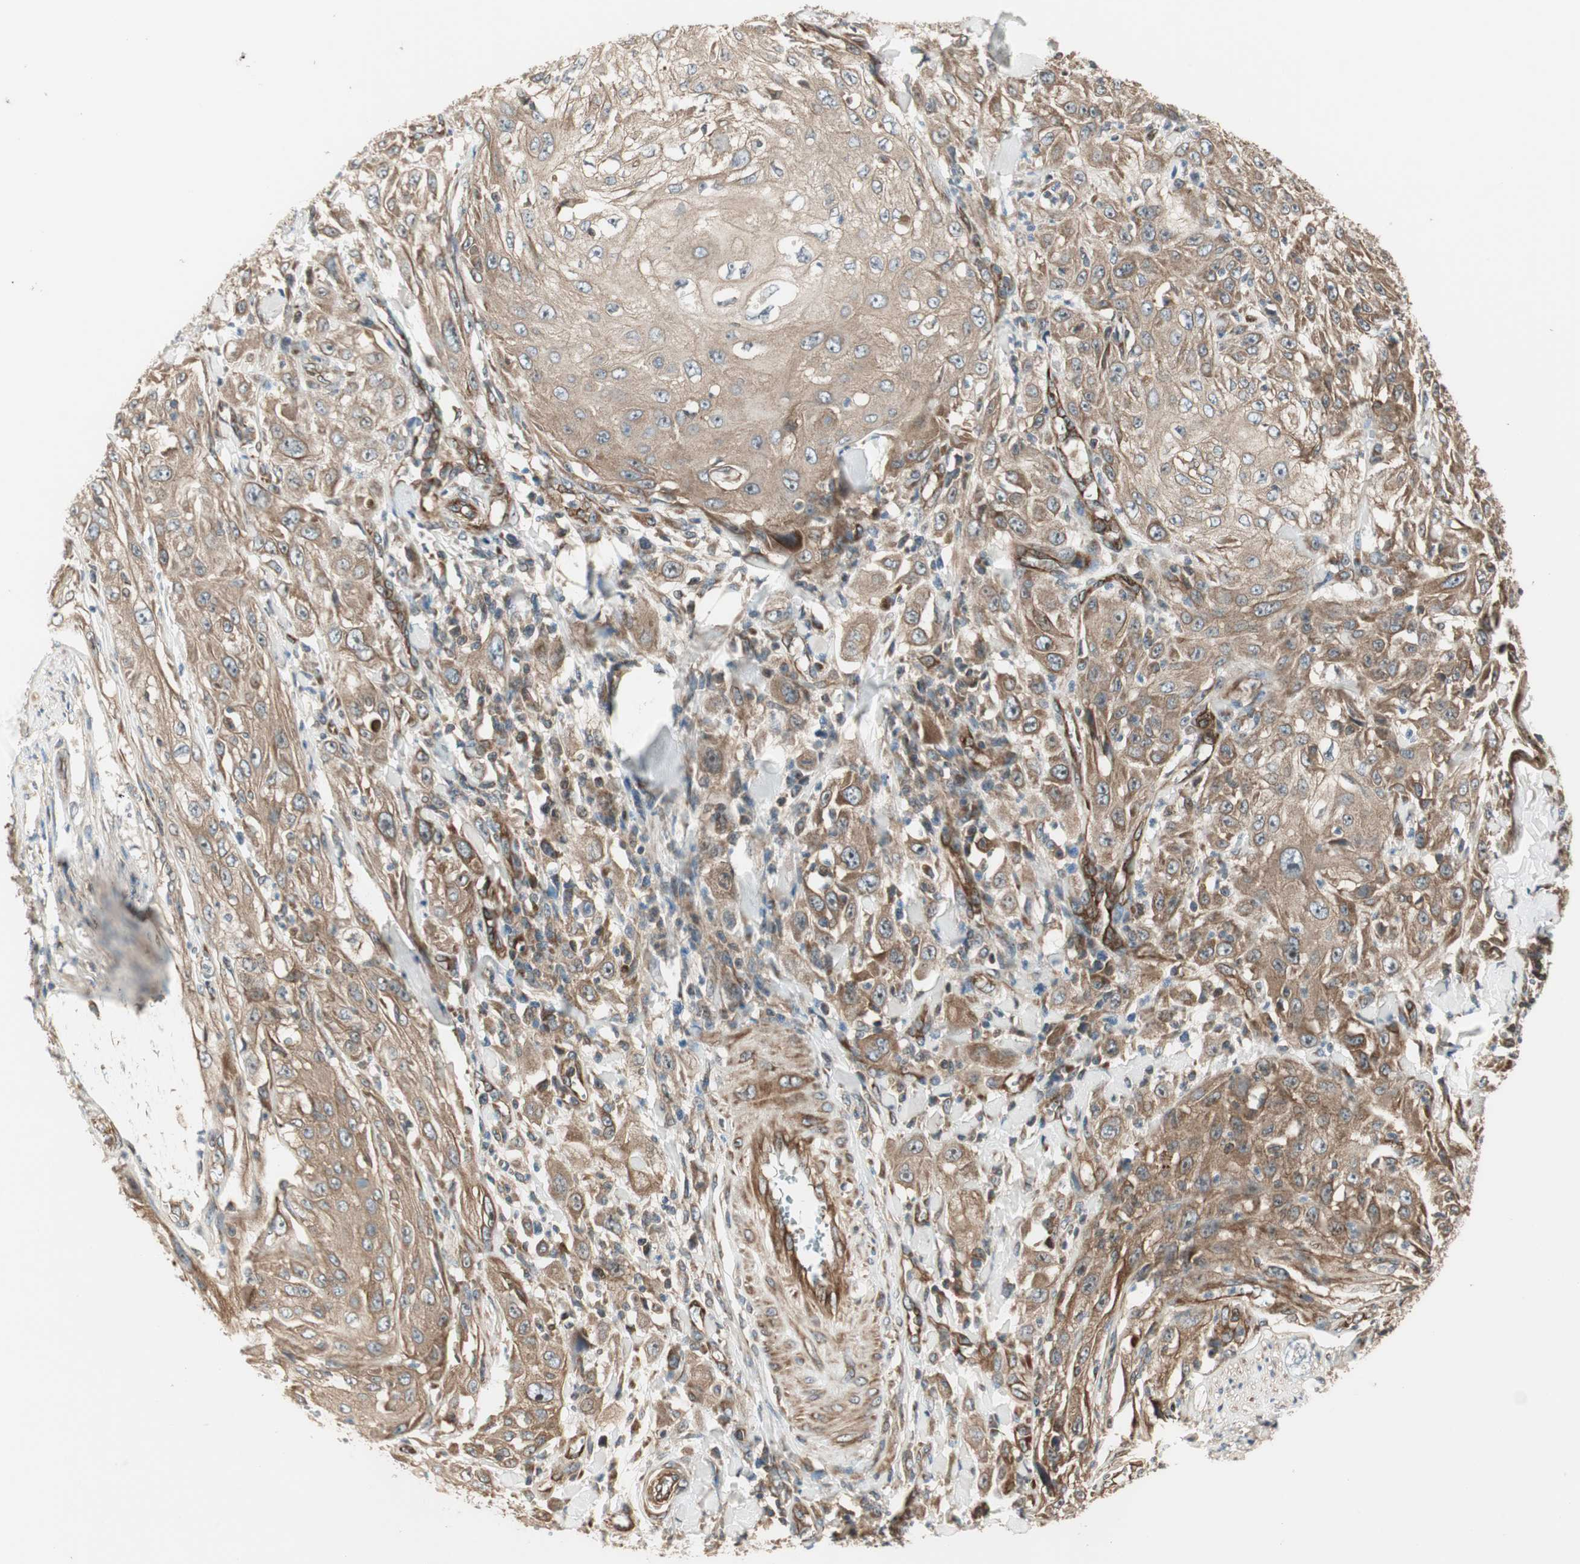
{"staining": {"intensity": "moderate", "quantity": ">75%", "location": "cytoplasmic/membranous"}, "tissue": "skin cancer", "cell_type": "Tumor cells", "image_type": "cancer", "snomed": [{"axis": "morphology", "description": "Squamous cell carcinoma, NOS"}, {"axis": "morphology", "description": "Squamous cell carcinoma, metastatic, NOS"}, {"axis": "topography", "description": "Skin"}, {"axis": "topography", "description": "Lymph node"}], "caption": "High-power microscopy captured an IHC micrograph of skin cancer (squamous cell carcinoma), revealing moderate cytoplasmic/membranous staining in about >75% of tumor cells.", "gene": "CTTNBP2NL", "patient": {"sex": "male", "age": 75}}